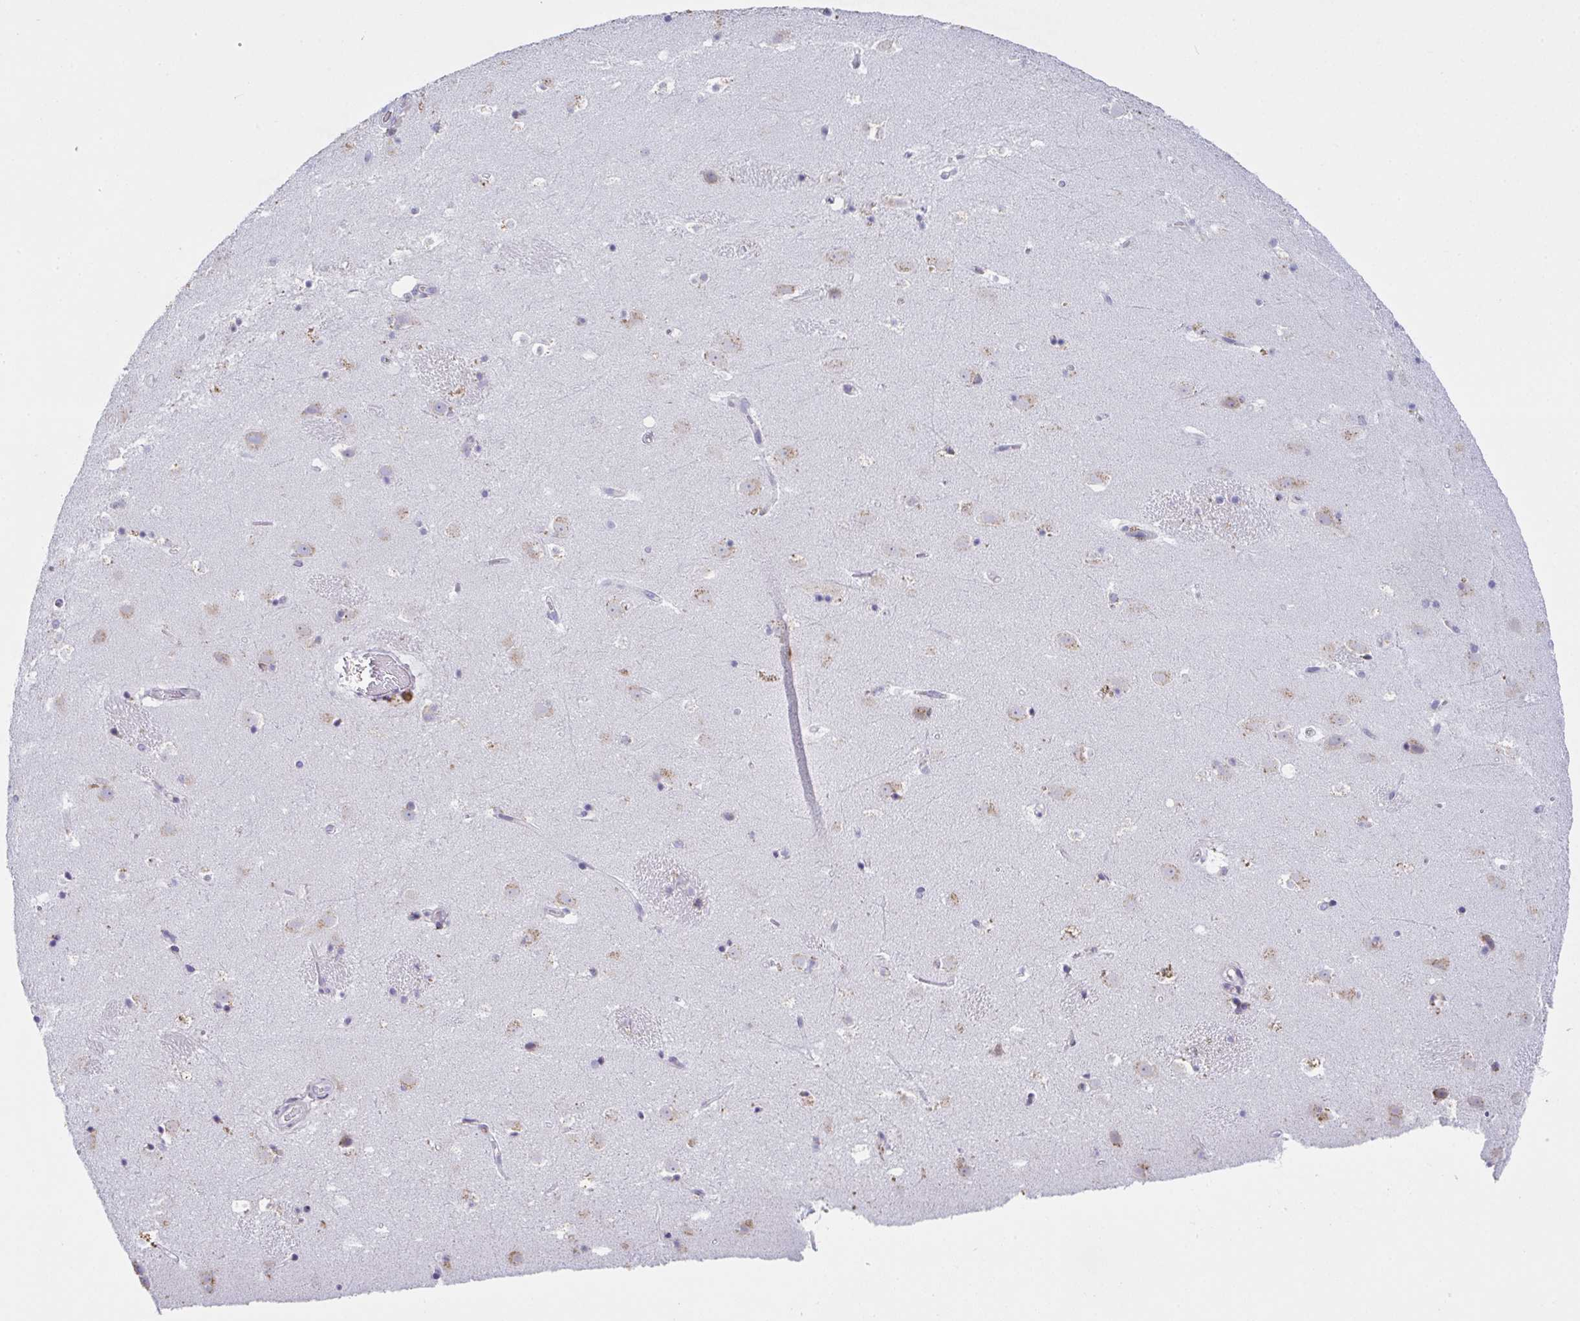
{"staining": {"intensity": "negative", "quantity": "none", "location": "none"}, "tissue": "caudate", "cell_type": "Glial cells", "image_type": "normal", "snomed": [{"axis": "morphology", "description": "Normal tissue, NOS"}, {"axis": "topography", "description": "Lateral ventricle wall"}], "caption": "Protein analysis of unremarkable caudate exhibits no significant staining in glial cells. (Brightfield microscopy of DAB (3,3'-diaminobenzidine) immunohistochemistry at high magnification).", "gene": "FAU", "patient": {"sex": "male", "age": 37}}